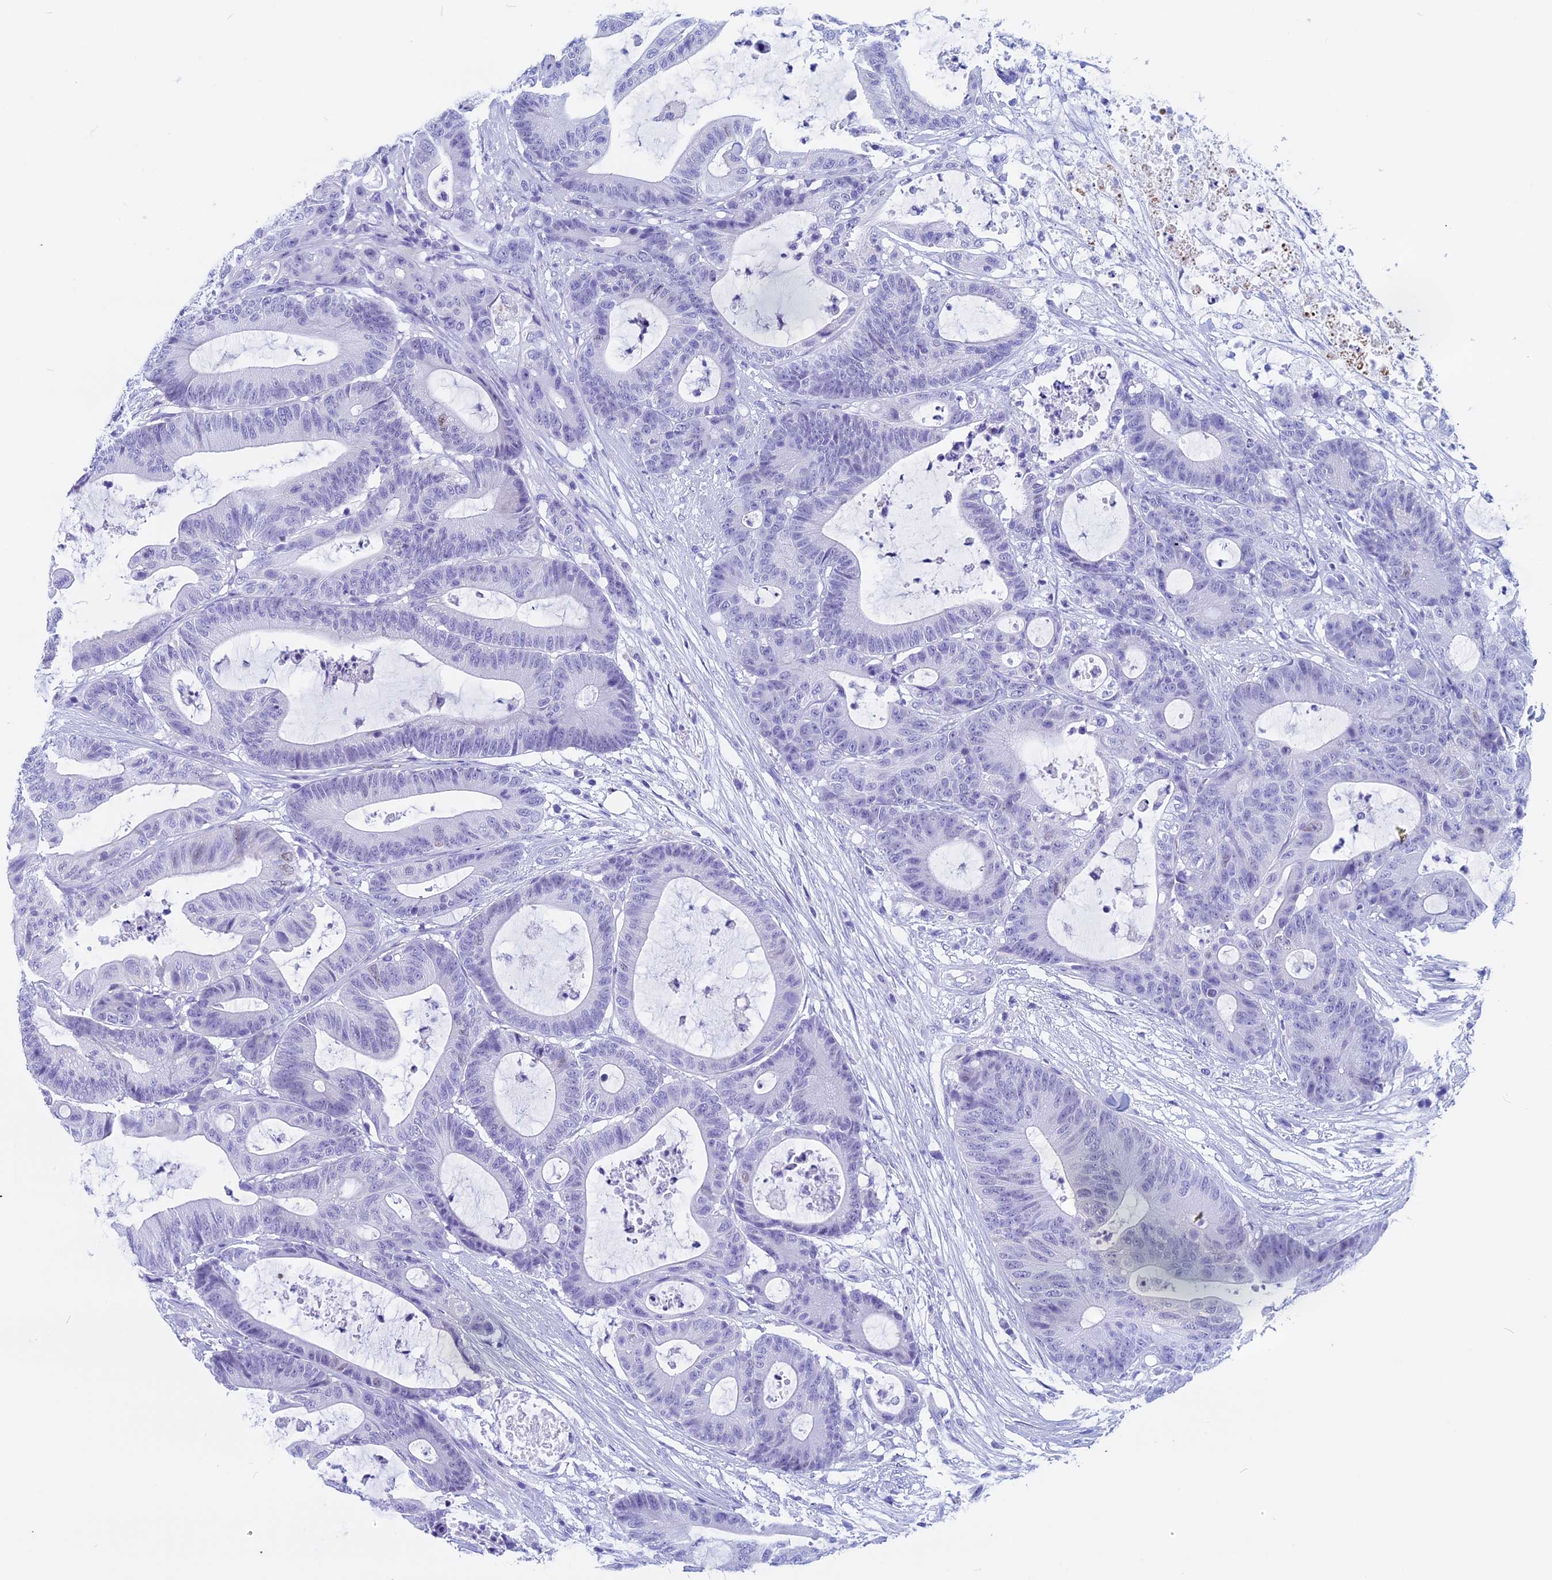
{"staining": {"intensity": "negative", "quantity": "none", "location": "none"}, "tissue": "colorectal cancer", "cell_type": "Tumor cells", "image_type": "cancer", "snomed": [{"axis": "morphology", "description": "Adenocarcinoma, NOS"}, {"axis": "topography", "description": "Colon"}], "caption": "The IHC micrograph has no significant expression in tumor cells of colorectal cancer (adenocarcinoma) tissue. Brightfield microscopy of immunohistochemistry (IHC) stained with DAB (3,3'-diaminobenzidine) (brown) and hematoxylin (blue), captured at high magnification.", "gene": "FAM169A", "patient": {"sex": "female", "age": 84}}